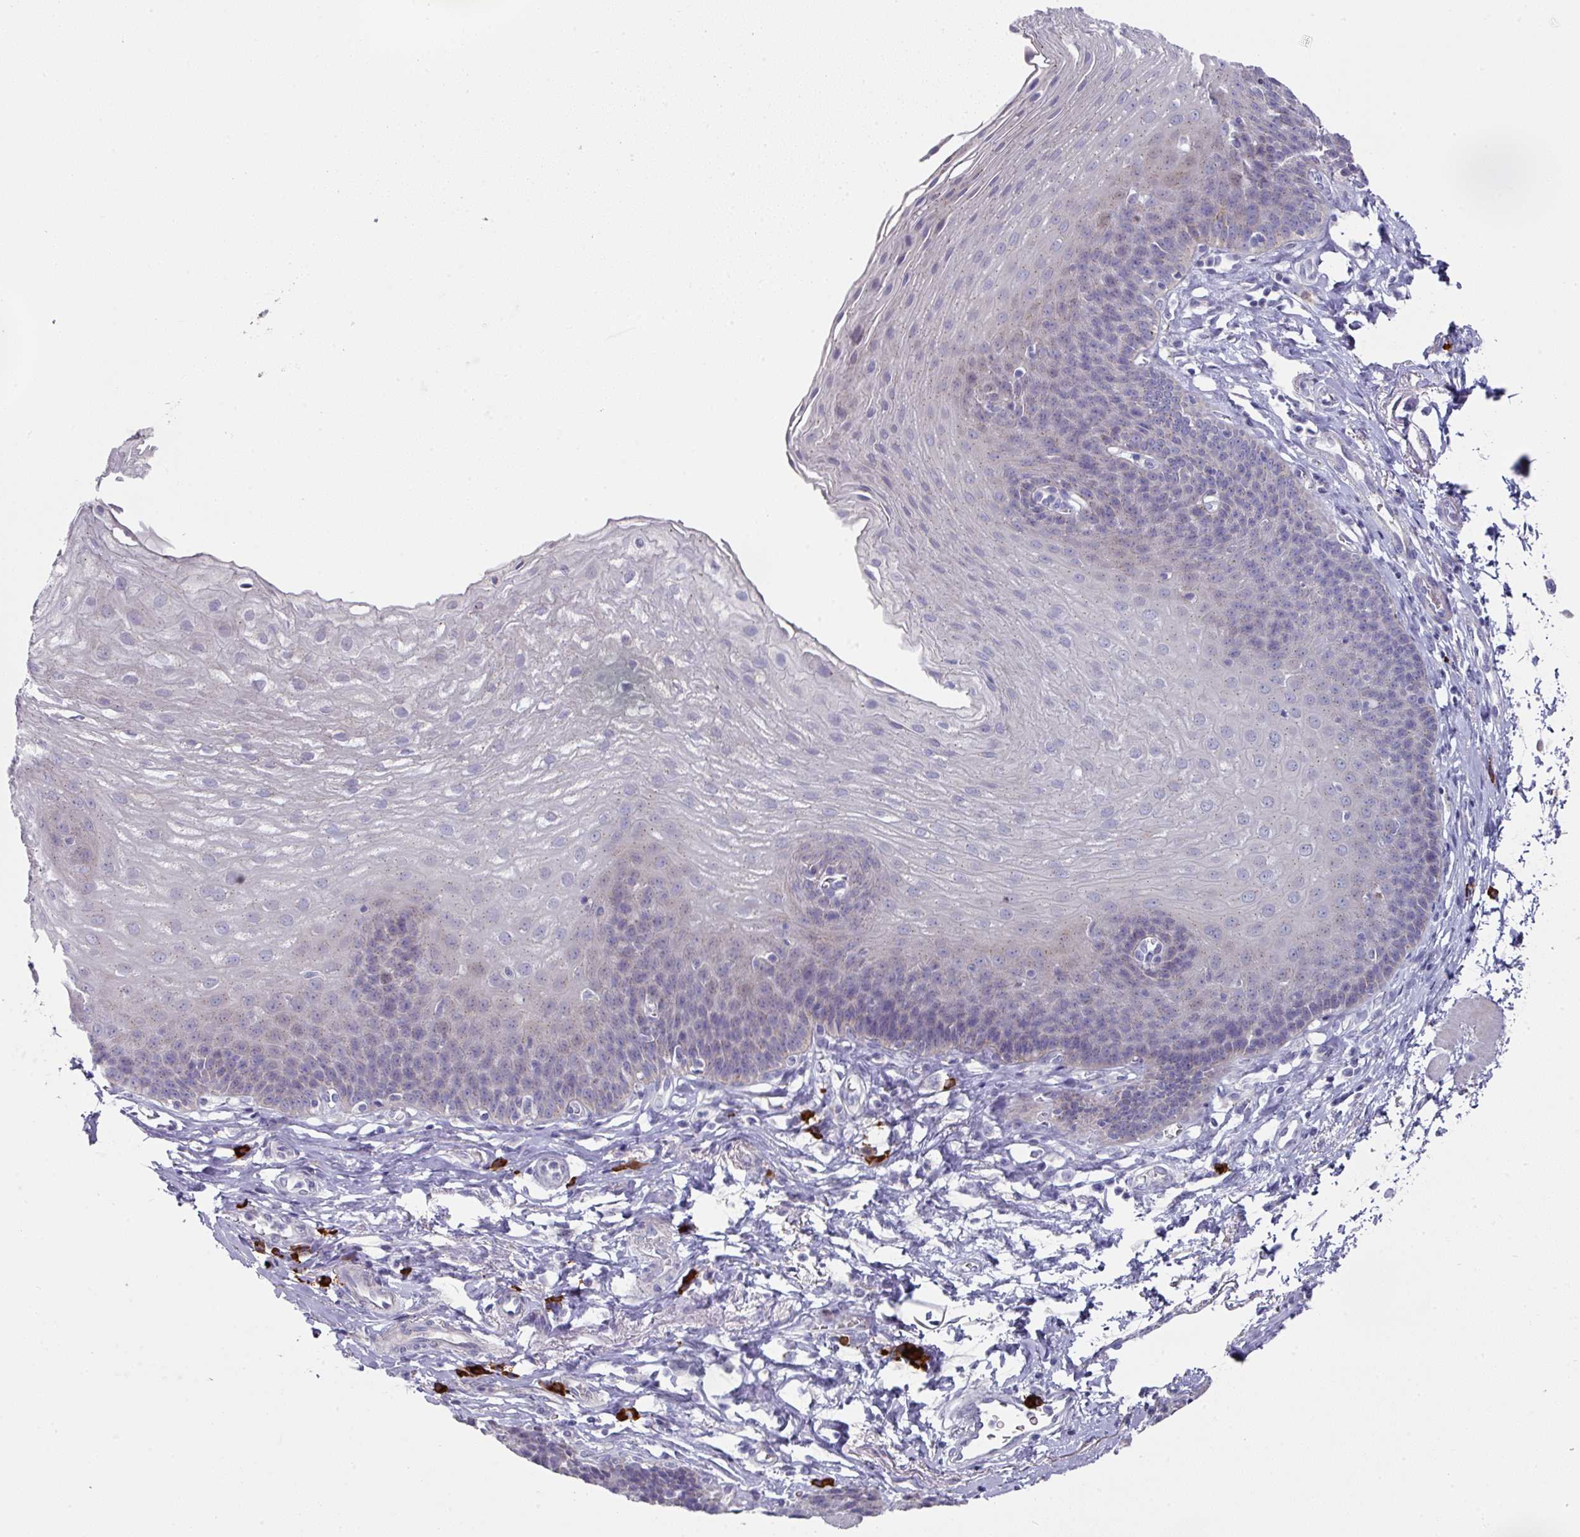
{"staining": {"intensity": "negative", "quantity": "none", "location": "none"}, "tissue": "esophagus", "cell_type": "Squamous epithelial cells", "image_type": "normal", "snomed": [{"axis": "morphology", "description": "Normal tissue, NOS"}, {"axis": "topography", "description": "Esophagus"}], "caption": "Squamous epithelial cells are negative for brown protein staining in normal esophagus. The staining was performed using DAB (3,3'-diaminobenzidine) to visualize the protein expression in brown, while the nuclei were stained in blue with hematoxylin (Magnification: 20x).", "gene": "IL4R", "patient": {"sex": "female", "age": 81}}